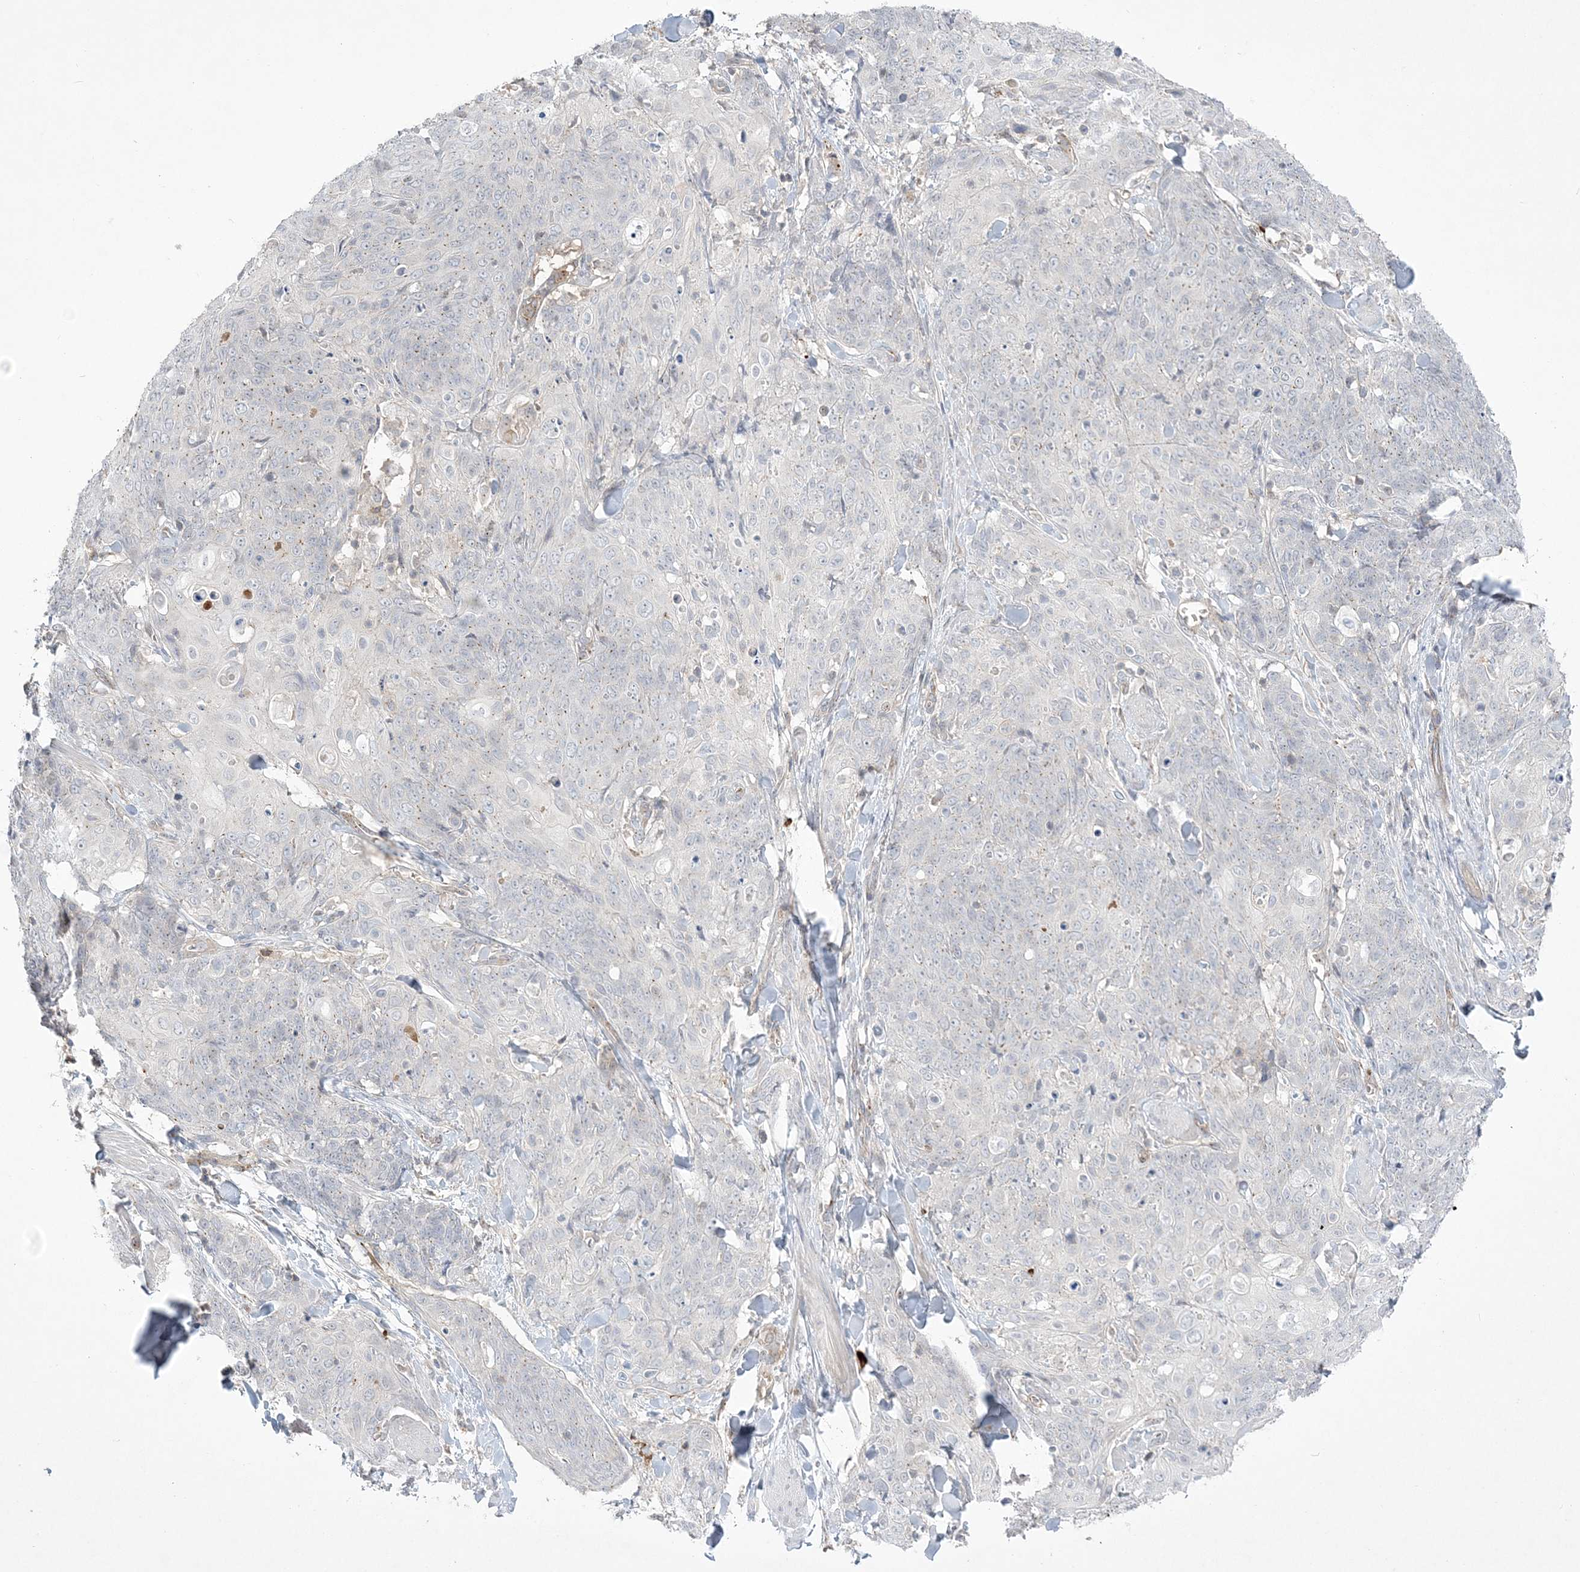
{"staining": {"intensity": "negative", "quantity": "none", "location": "none"}, "tissue": "skin cancer", "cell_type": "Tumor cells", "image_type": "cancer", "snomed": [{"axis": "morphology", "description": "Squamous cell carcinoma, NOS"}, {"axis": "topography", "description": "Skin"}, {"axis": "topography", "description": "Vulva"}], "caption": "Tumor cells are negative for protein expression in human squamous cell carcinoma (skin).", "gene": "ADAMTS12", "patient": {"sex": "female", "age": 85}}